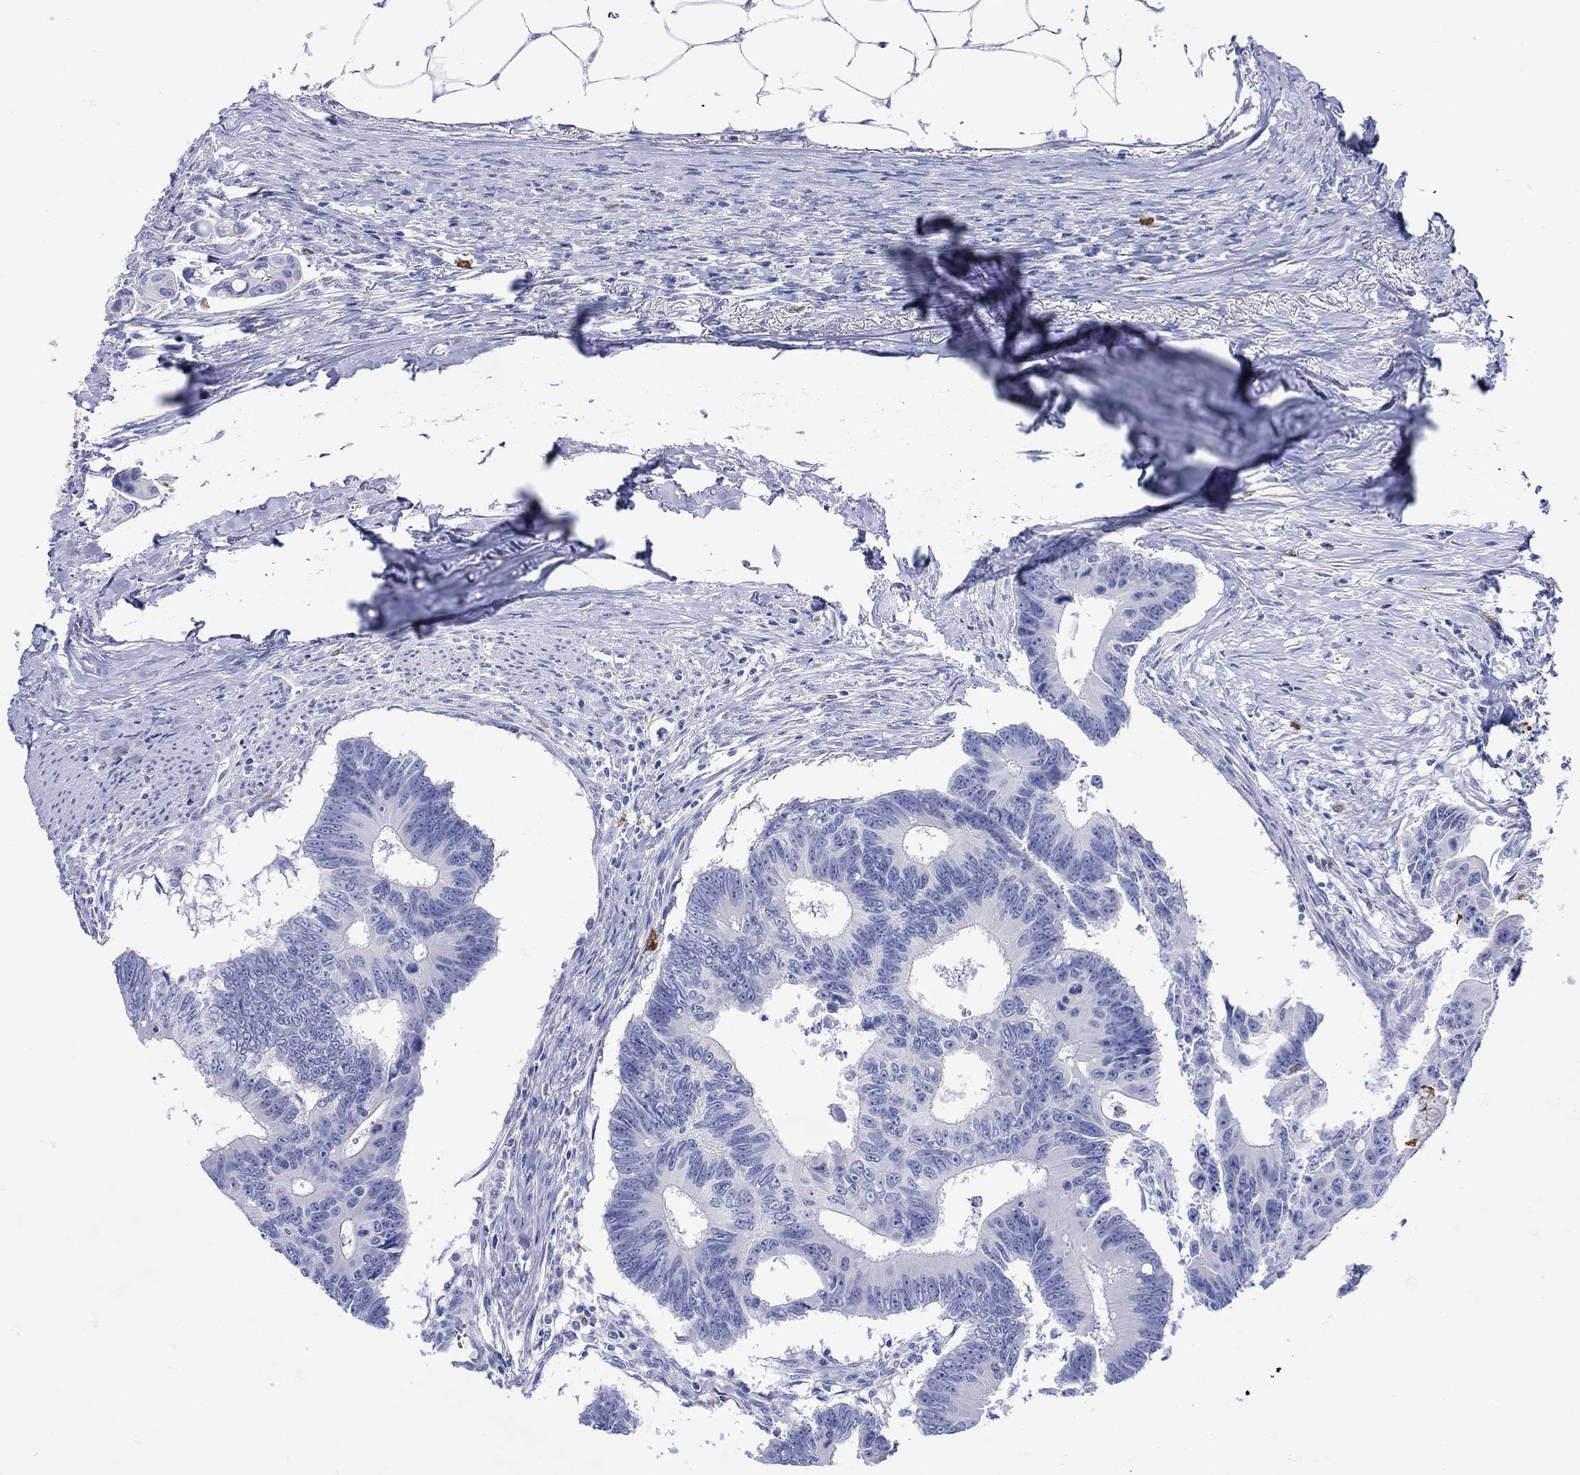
{"staining": {"intensity": "negative", "quantity": "none", "location": "none"}, "tissue": "colorectal cancer", "cell_type": "Tumor cells", "image_type": "cancer", "snomed": [{"axis": "morphology", "description": "Adenocarcinoma, NOS"}, {"axis": "topography", "description": "Colon"}], "caption": "High magnification brightfield microscopy of colorectal cancer stained with DAB (brown) and counterstained with hematoxylin (blue): tumor cells show no significant expression. The staining was performed using DAB to visualize the protein expression in brown, while the nuclei were stained in blue with hematoxylin (Magnification: 20x).", "gene": "LINGO3", "patient": {"sex": "male", "age": 70}}